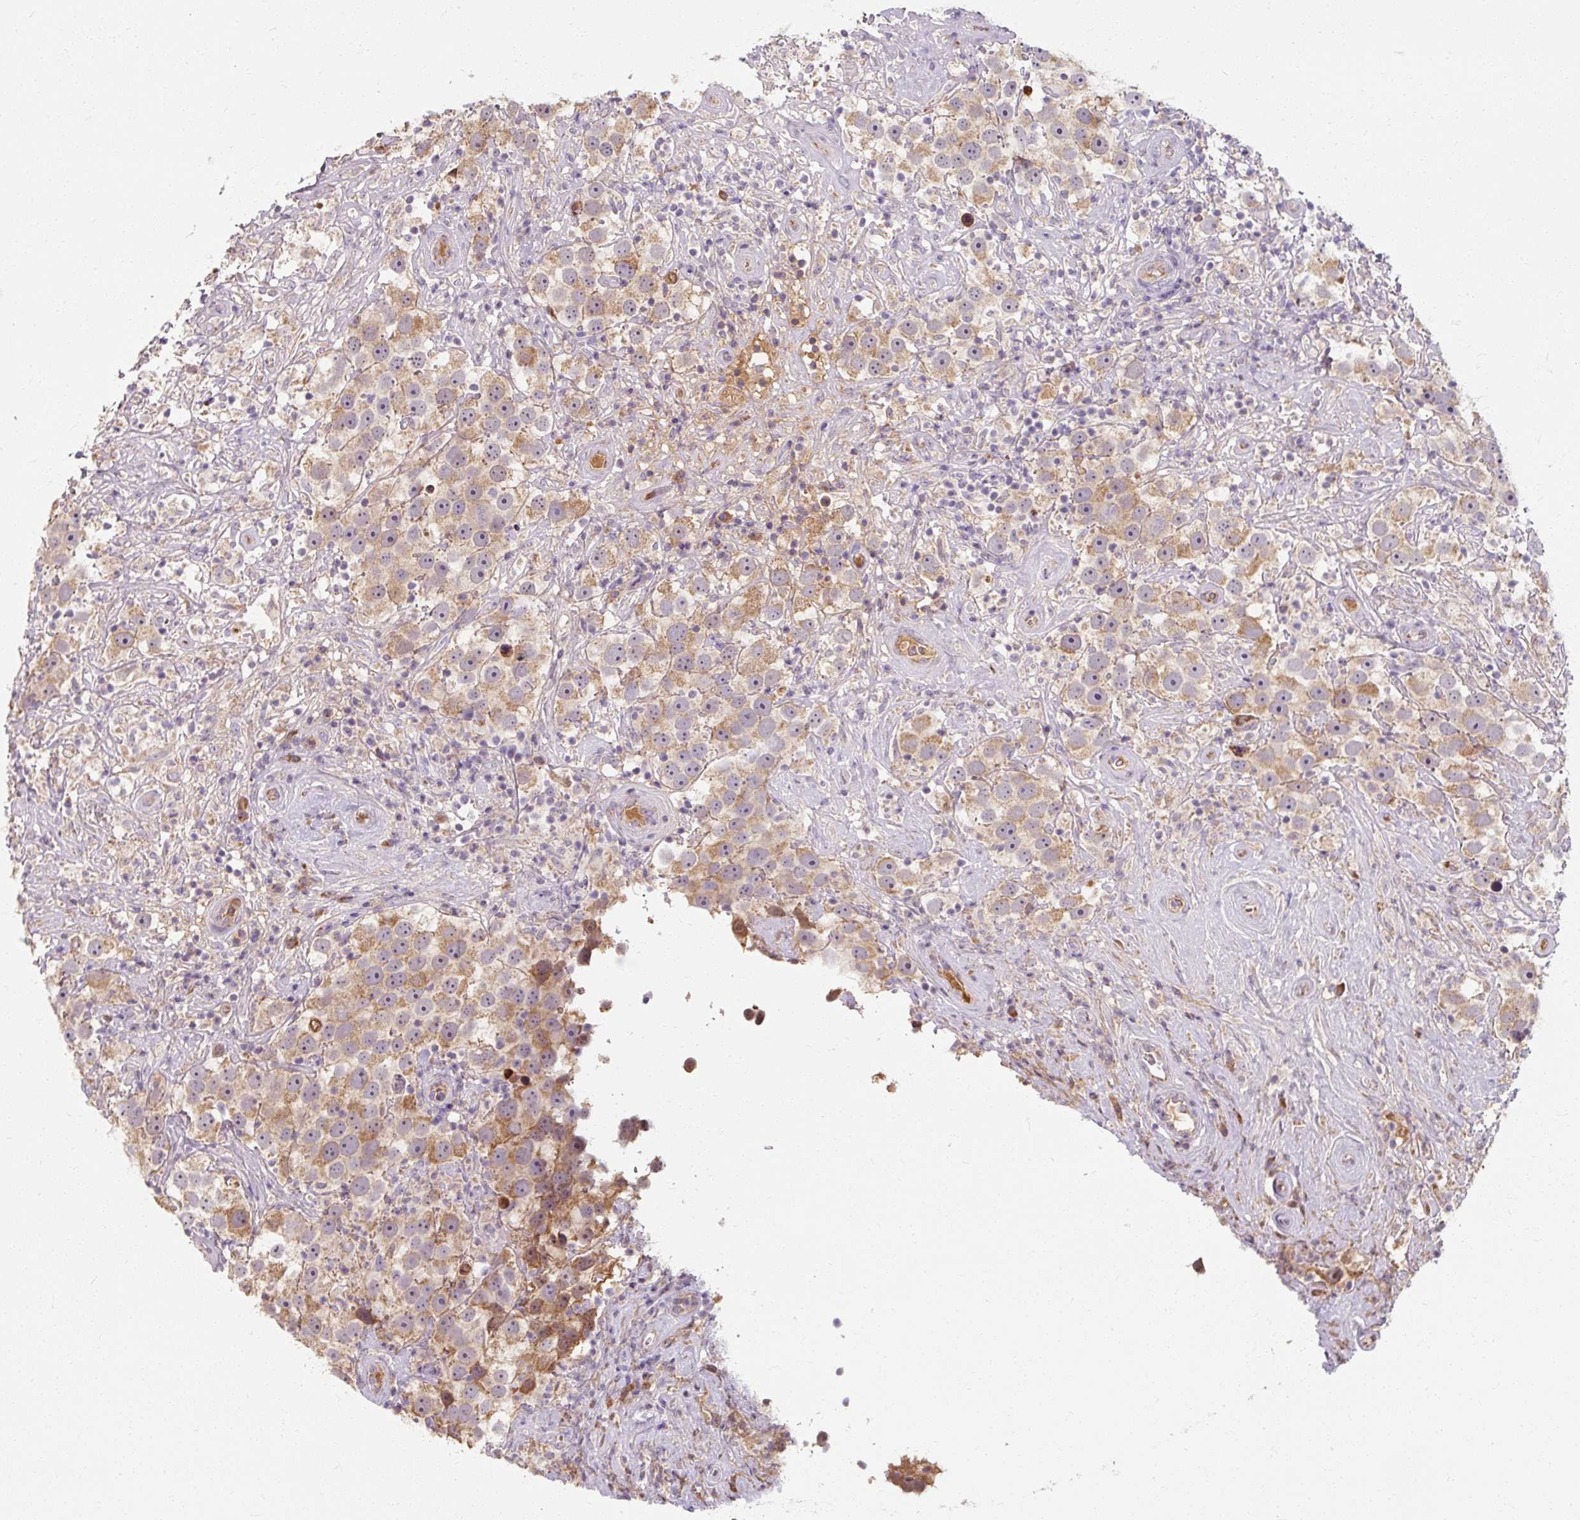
{"staining": {"intensity": "moderate", "quantity": ">75%", "location": "cytoplasmic/membranous"}, "tissue": "testis cancer", "cell_type": "Tumor cells", "image_type": "cancer", "snomed": [{"axis": "morphology", "description": "Seminoma, NOS"}, {"axis": "topography", "description": "Testis"}], "caption": "Seminoma (testis) was stained to show a protein in brown. There is medium levels of moderate cytoplasmic/membranous expression in approximately >75% of tumor cells.", "gene": "TSEN54", "patient": {"sex": "male", "age": 49}}